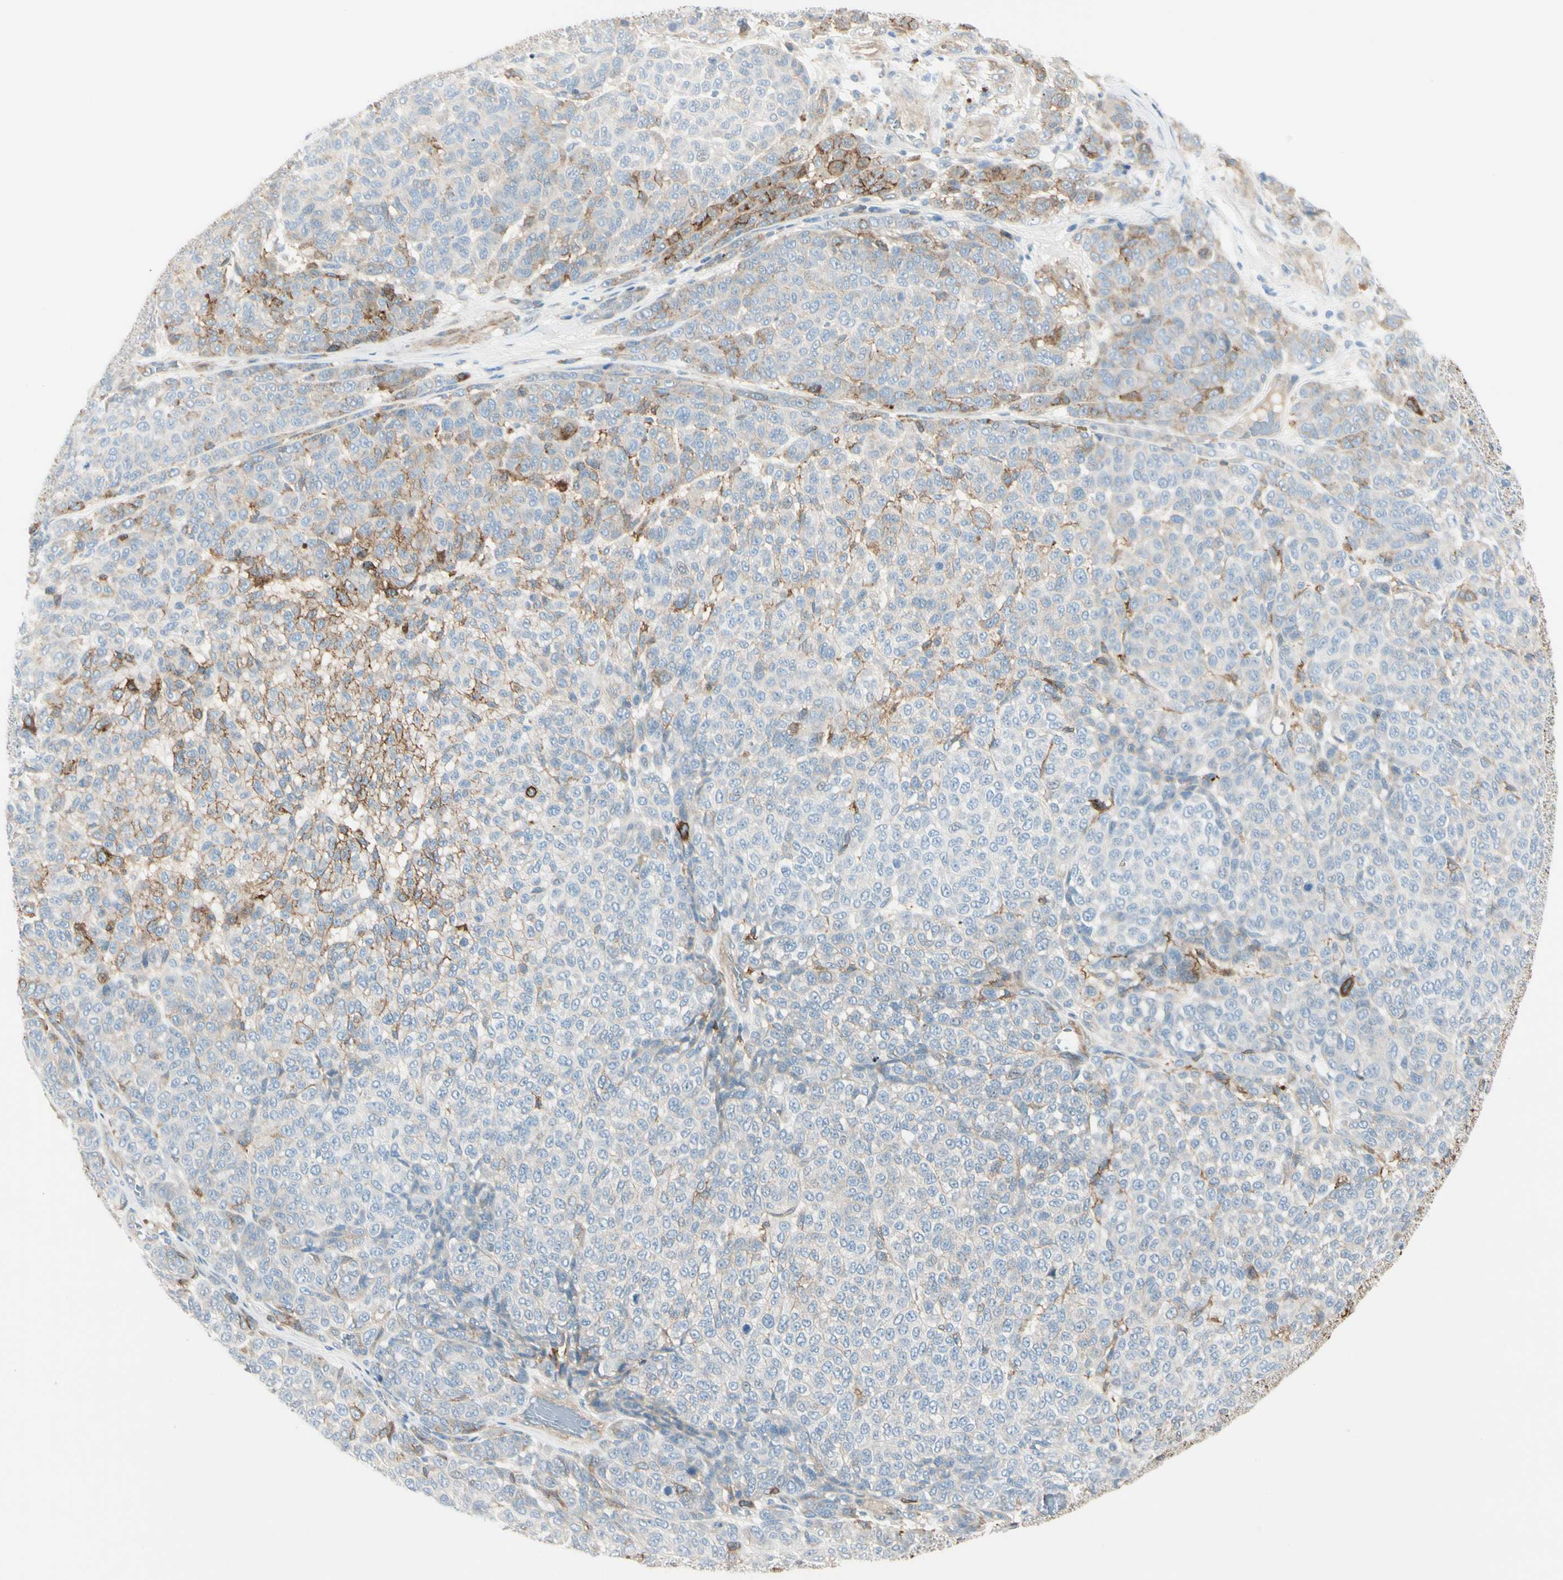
{"staining": {"intensity": "moderate", "quantity": "<25%", "location": "cytoplasmic/membranous"}, "tissue": "melanoma", "cell_type": "Tumor cells", "image_type": "cancer", "snomed": [{"axis": "morphology", "description": "Malignant melanoma, NOS"}, {"axis": "topography", "description": "Skin"}], "caption": "The histopathology image displays immunohistochemical staining of malignant melanoma. There is moderate cytoplasmic/membranous expression is identified in about <25% of tumor cells.", "gene": "ITGA3", "patient": {"sex": "male", "age": 59}}